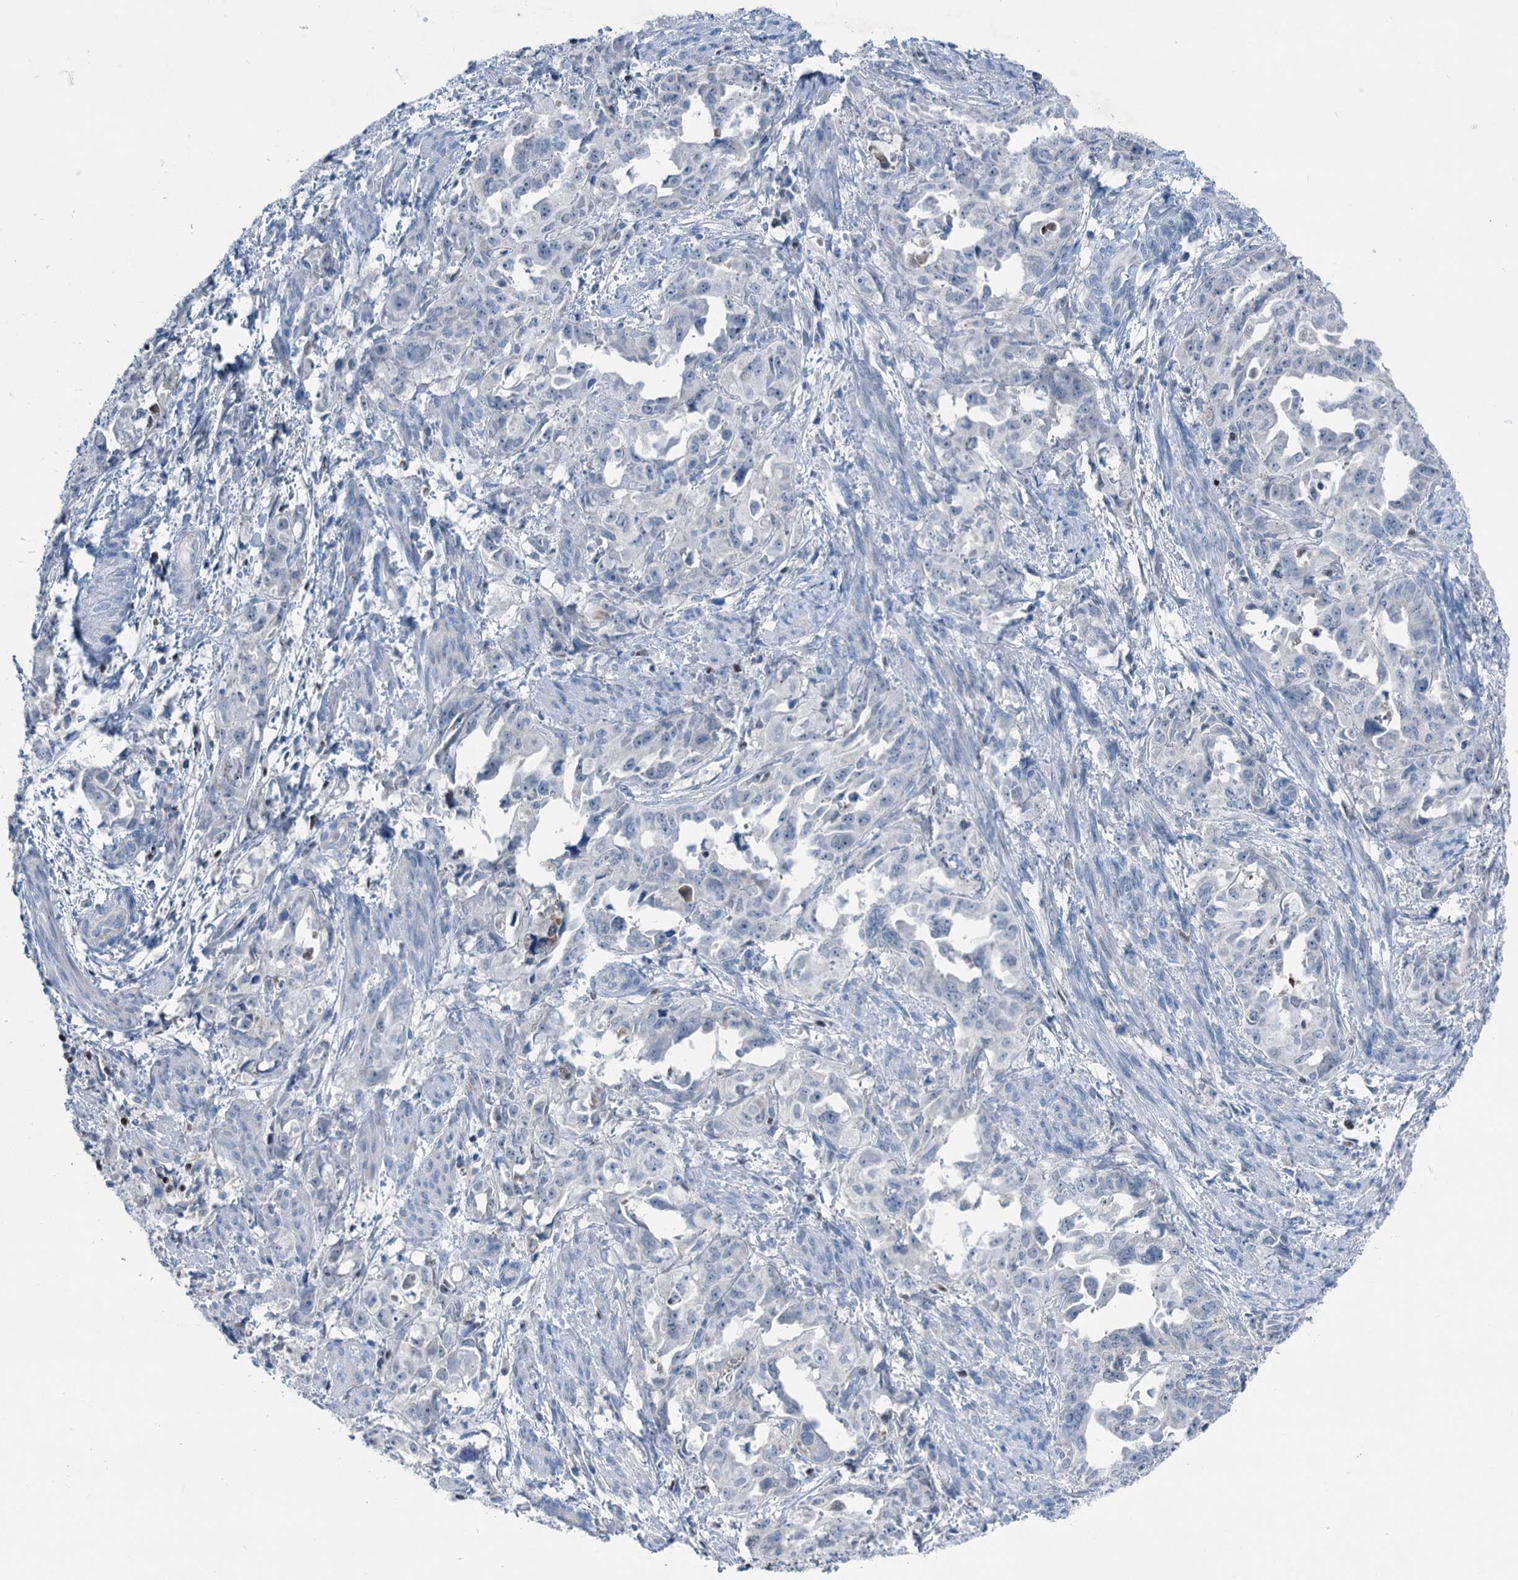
{"staining": {"intensity": "negative", "quantity": "none", "location": "none"}, "tissue": "endometrial cancer", "cell_type": "Tumor cells", "image_type": "cancer", "snomed": [{"axis": "morphology", "description": "Adenocarcinoma, NOS"}, {"axis": "topography", "description": "Endometrium"}], "caption": "Protein analysis of endometrial cancer (adenocarcinoma) reveals no significant expression in tumor cells.", "gene": "ELP4", "patient": {"sex": "female", "age": 65}}